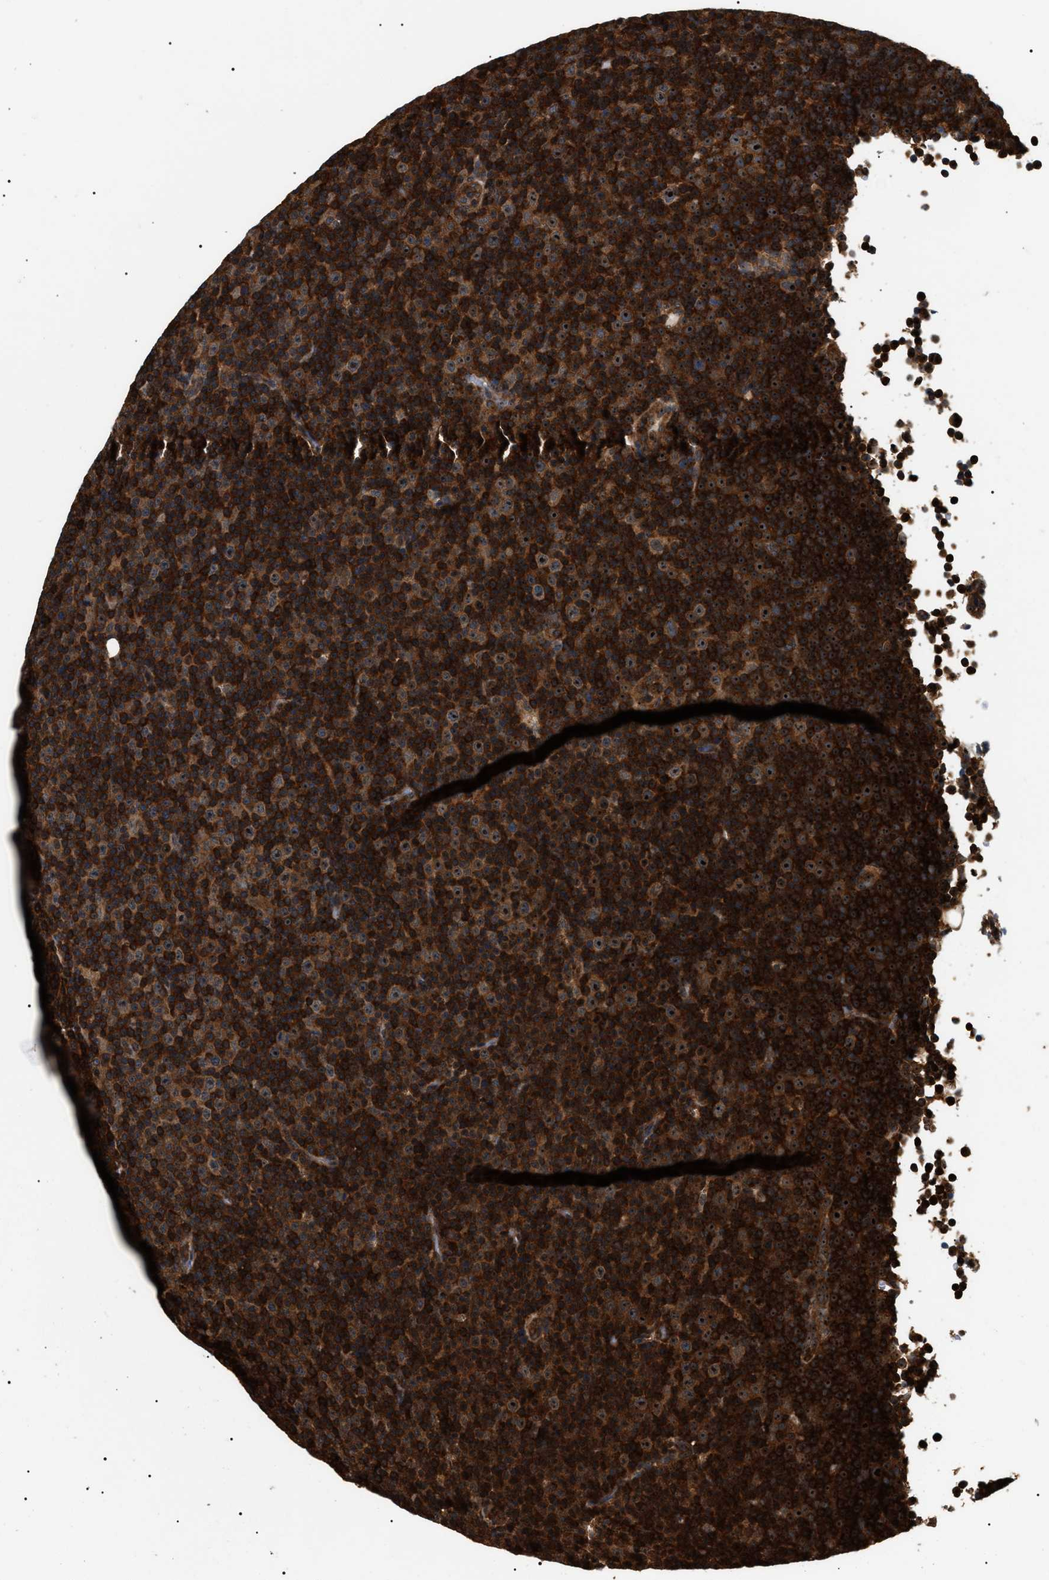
{"staining": {"intensity": "strong", "quantity": ">75%", "location": "cytoplasmic/membranous,nuclear"}, "tissue": "lymphoma", "cell_type": "Tumor cells", "image_type": "cancer", "snomed": [{"axis": "morphology", "description": "Malignant lymphoma, non-Hodgkin's type, Low grade"}, {"axis": "topography", "description": "Lymph node"}], "caption": "Protein staining of low-grade malignant lymphoma, non-Hodgkin's type tissue exhibits strong cytoplasmic/membranous and nuclear positivity in approximately >75% of tumor cells.", "gene": "SH3GLB2", "patient": {"sex": "female", "age": 67}}